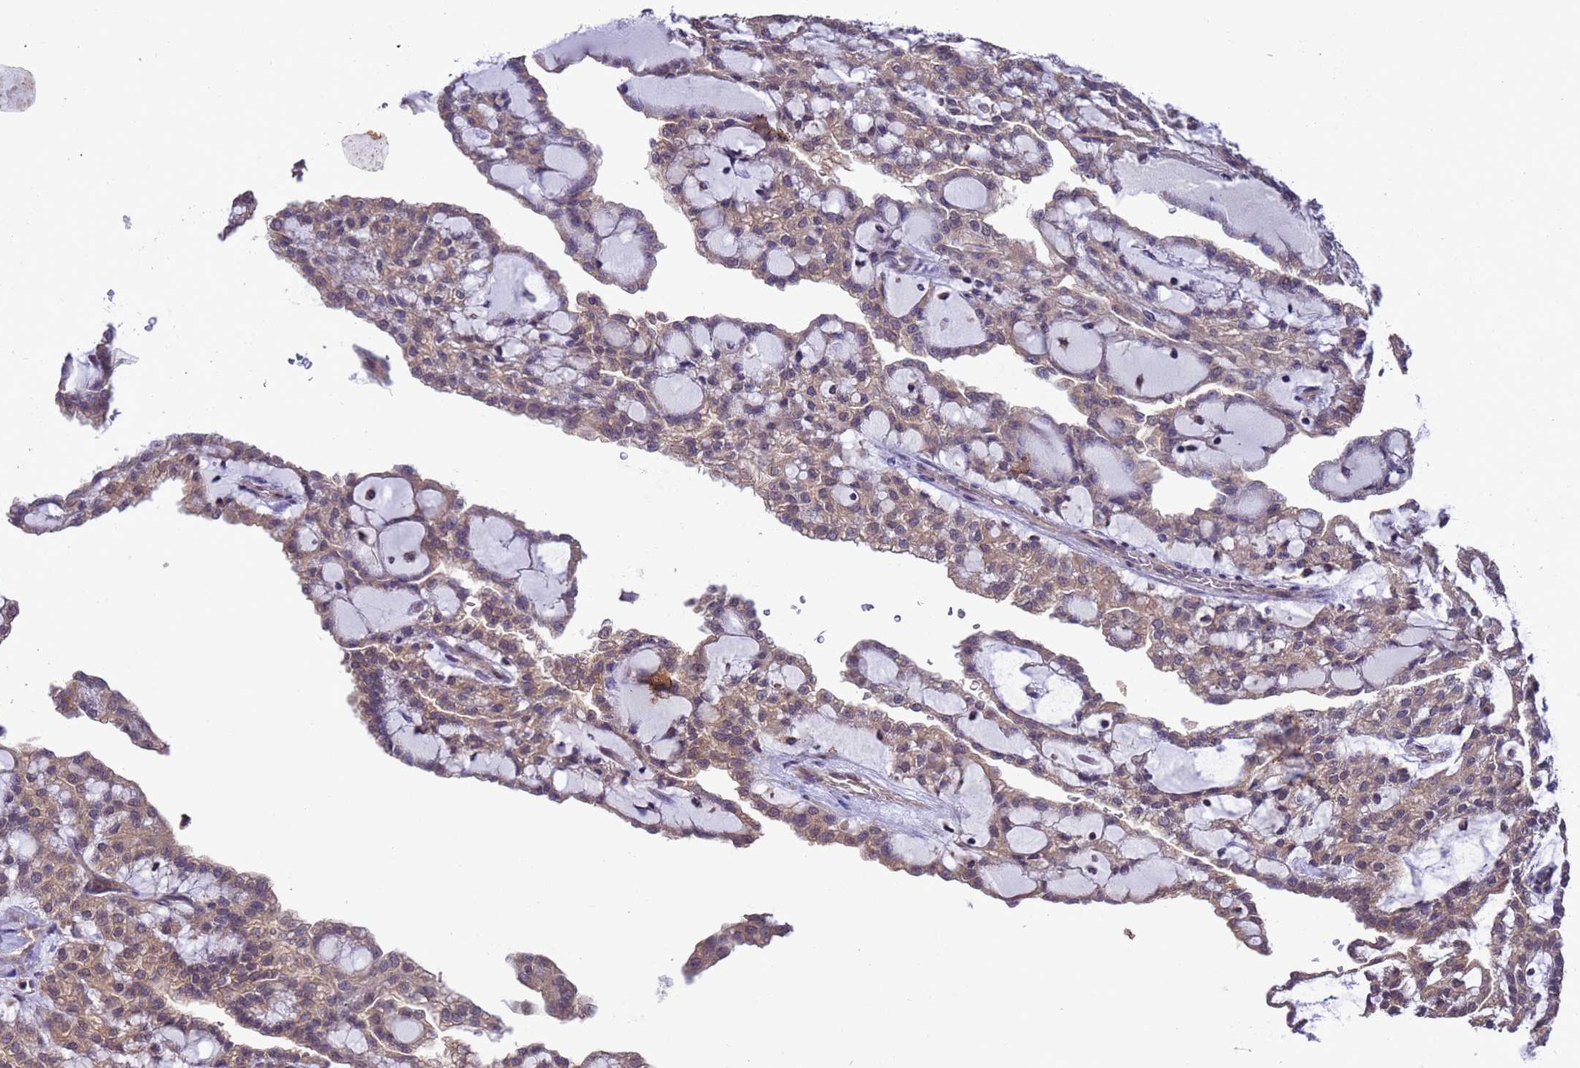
{"staining": {"intensity": "moderate", "quantity": ">75%", "location": "cytoplasmic/membranous,nuclear"}, "tissue": "renal cancer", "cell_type": "Tumor cells", "image_type": "cancer", "snomed": [{"axis": "morphology", "description": "Adenocarcinoma, NOS"}, {"axis": "topography", "description": "Kidney"}], "caption": "Renal cancer (adenocarcinoma) stained with IHC shows moderate cytoplasmic/membranous and nuclear staining in approximately >75% of tumor cells. Immunohistochemistry (ihc) stains the protein of interest in brown and the nuclei are stained blue.", "gene": "ZFP69B", "patient": {"sex": "male", "age": 63}}